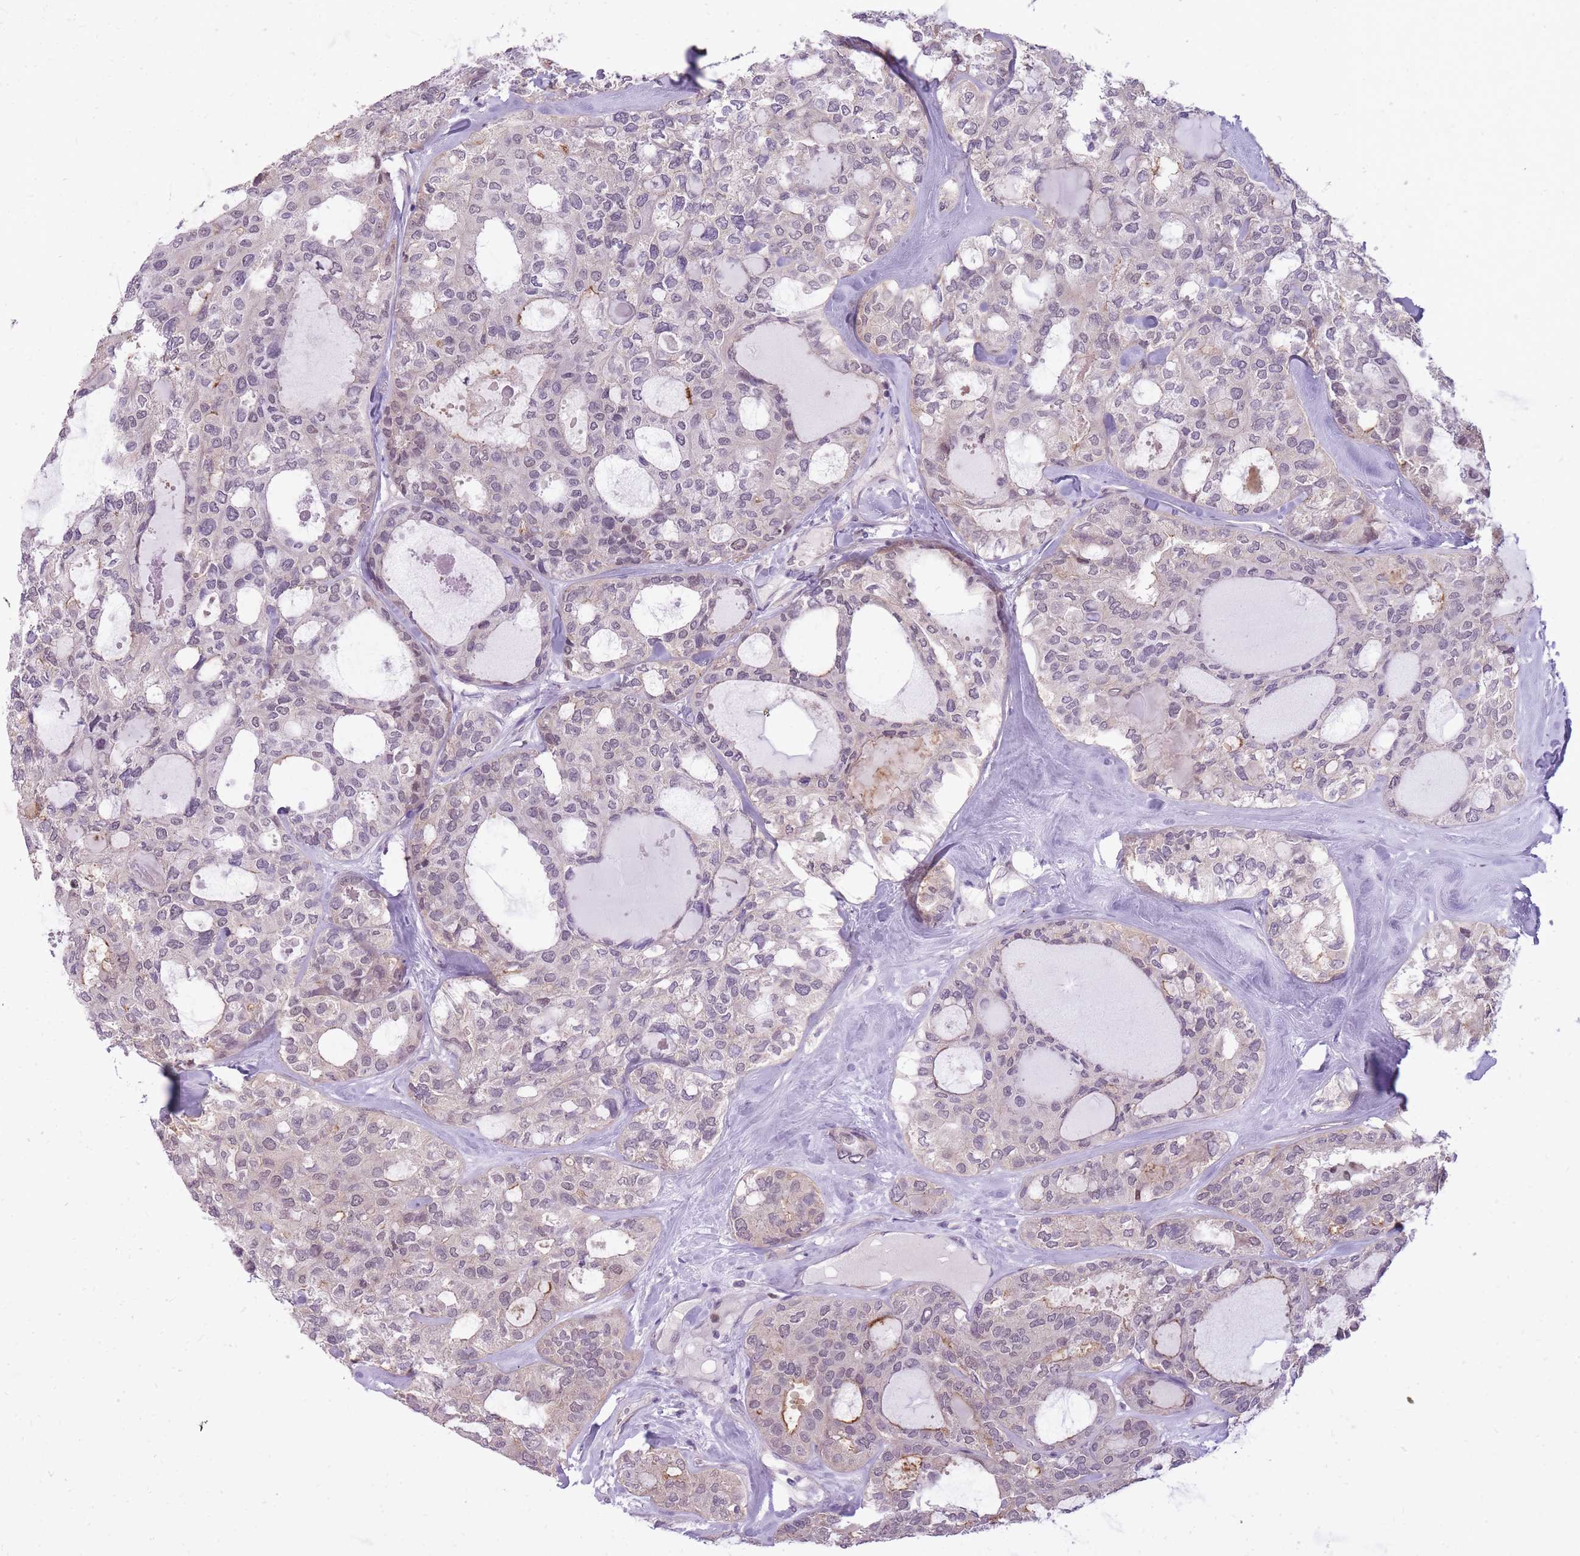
{"staining": {"intensity": "negative", "quantity": "none", "location": "none"}, "tissue": "thyroid cancer", "cell_type": "Tumor cells", "image_type": "cancer", "snomed": [{"axis": "morphology", "description": "Follicular adenoma carcinoma, NOS"}, {"axis": "topography", "description": "Thyroid gland"}], "caption": "An image of thyroid cancer (follicular adenoma carcinoma) stained for a protein displays no brown staining in tumor cells. (DAB (3,3'-diaminobenzidine) immunohistochemistry with hematoxylin counter stain).", "gene": "TIGD1", "patient": {"sex": "male", "age": 75}}